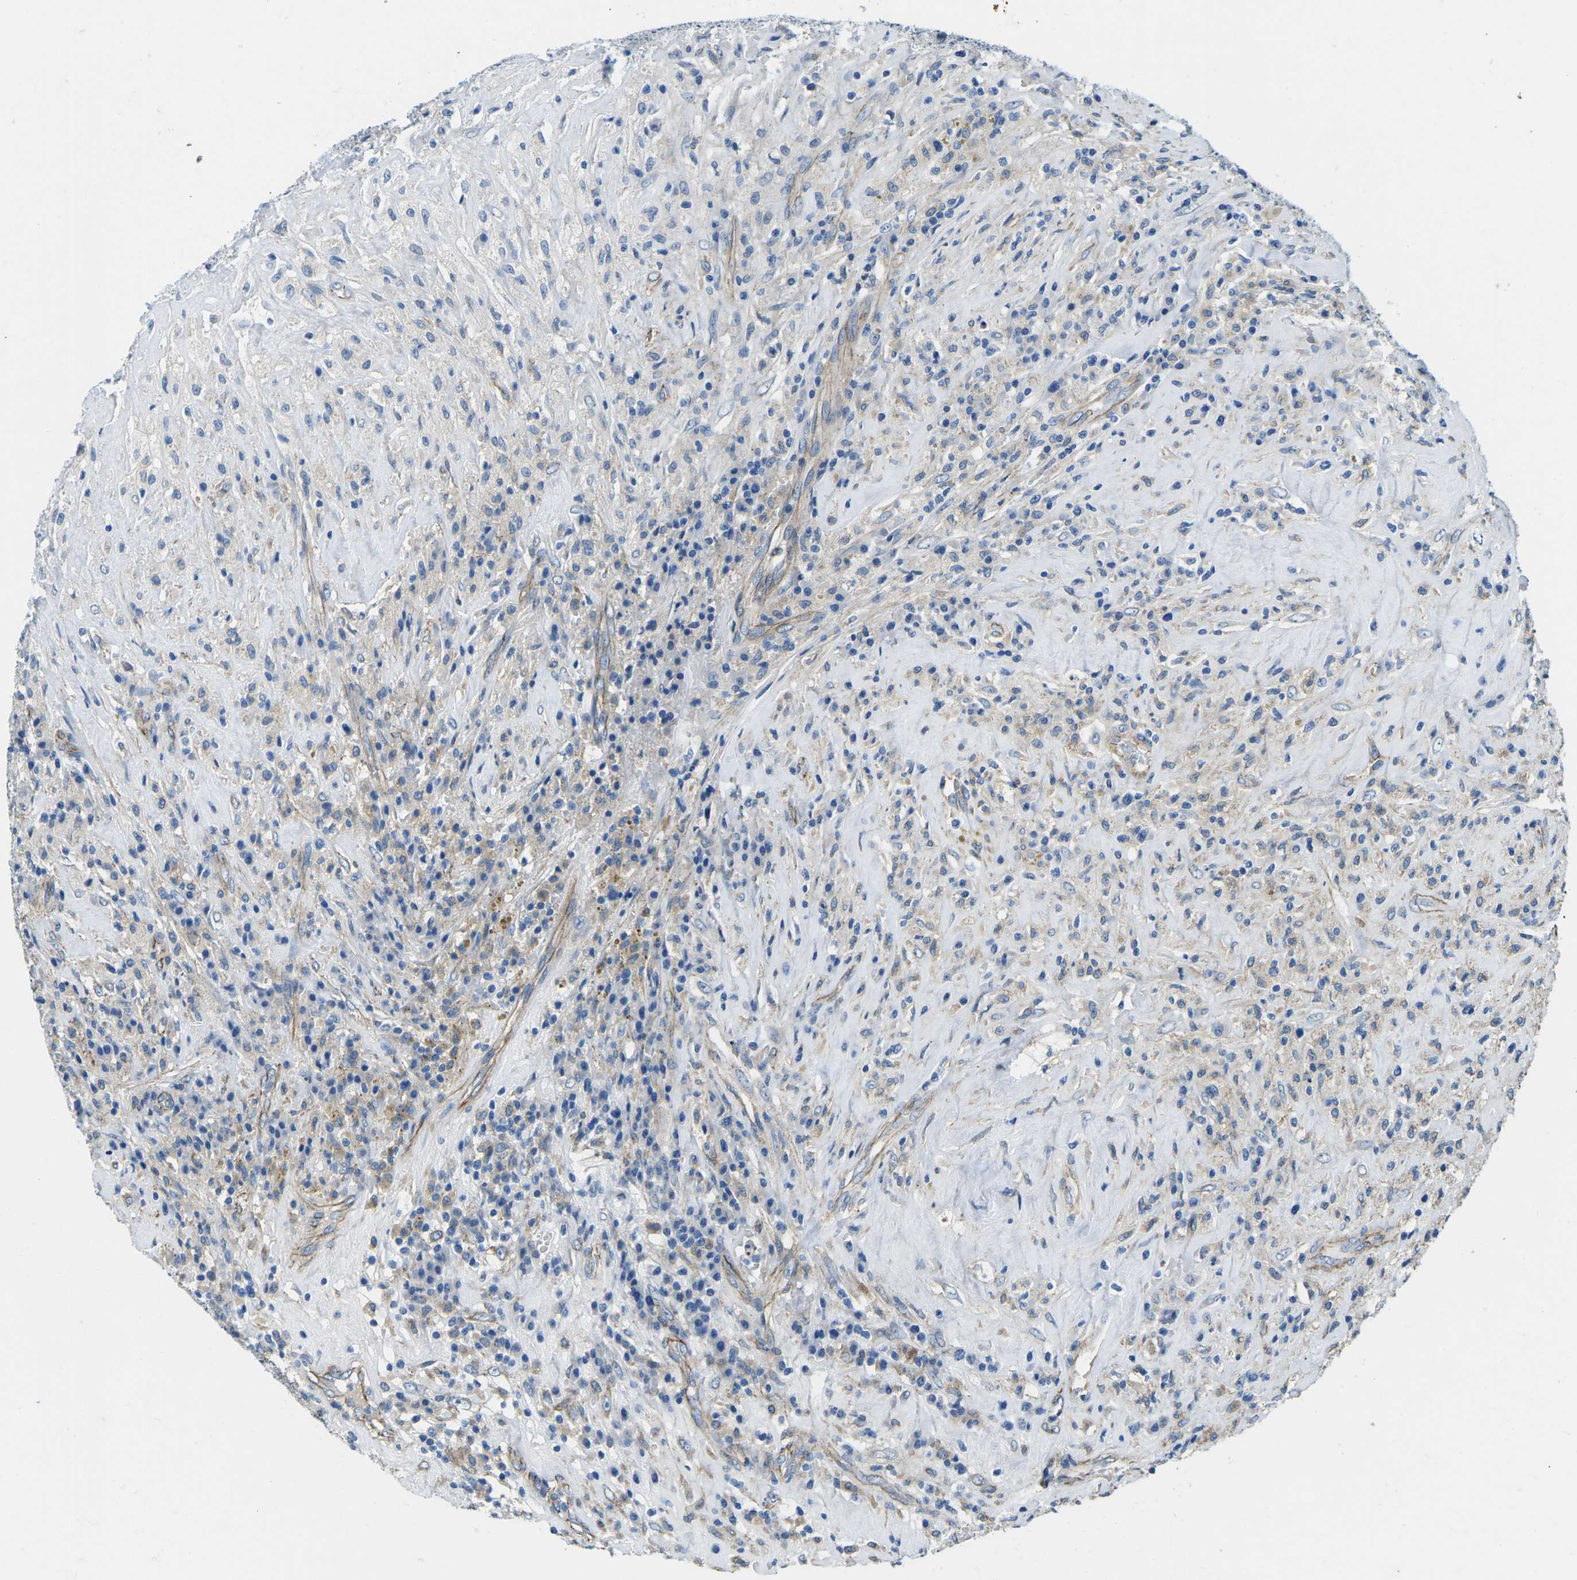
{"staining": {"intensity": "weak", "quantity": "25%-75%", "location": "cytoplasmic/membranous"}, "tissue": "testis cancer", "cell_type": "Tumor cells", "image_type": "cancer", "snomed": [{"axis": "morphology", "description": "Necrosis, NOS"}, {"axis": "morphology", "description": "Carcinoma, Embryonal, NOS"}, {"axis": "topography", "description": "Testis"}], "caption": "DAB immunohistochemical staining of testis cancer reveals weak cytoplasmic/membranous protein positivity in approximately 25%-75% of tumor cells.", "gene": "CTNND1", "patient": {"sex": "male", "age": 19}}